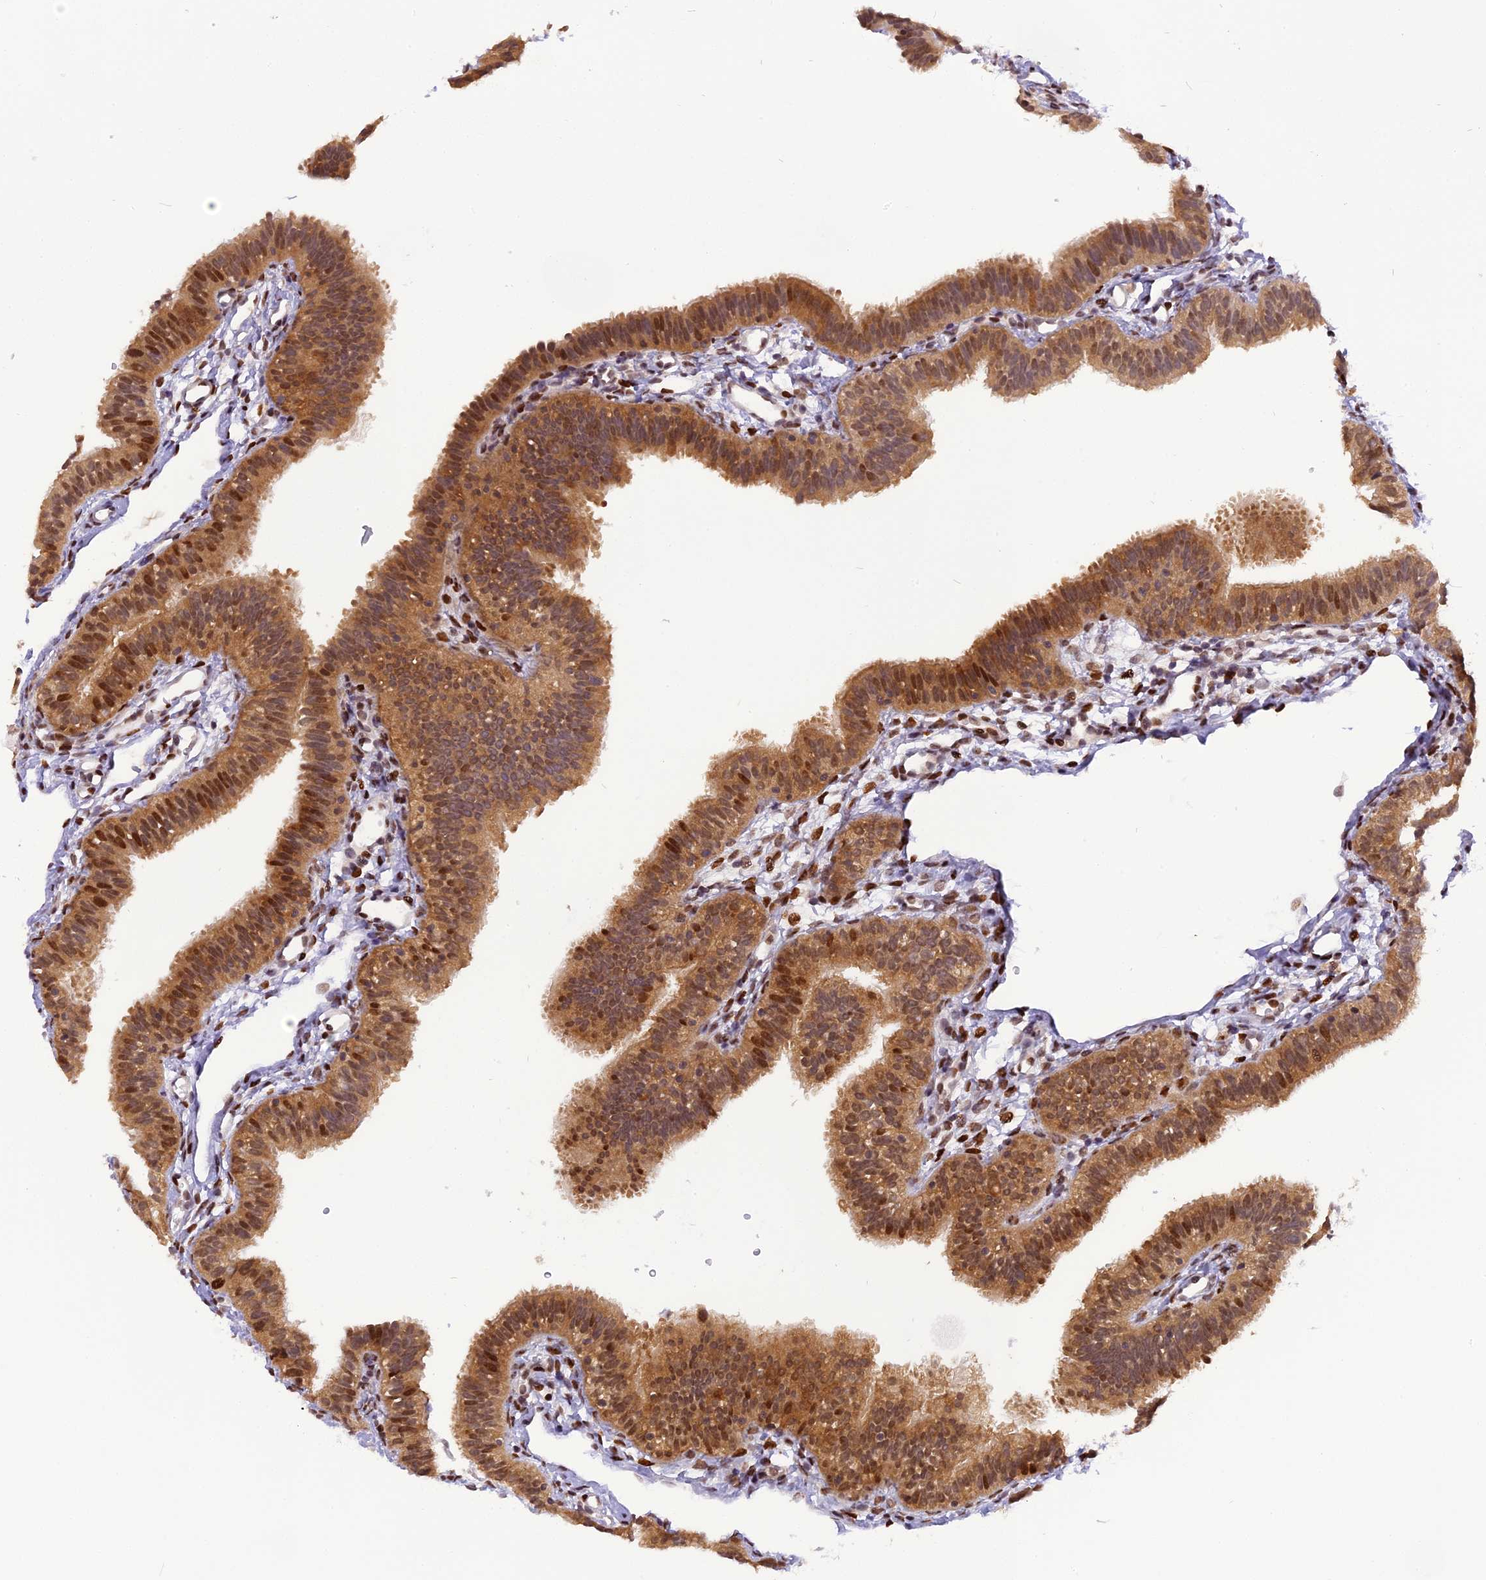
{"staining": {"intensity": "moderate", "quantity": ">75%", "location": "cytoplasmic/membranous,nuclear"}, "tissue": "fallopian tube", "cell_type": "Glandular cells", "image_type": "normal", "snomed": [{"axis": "morphology", "description": "Normal tissue, NOS"}, {"axis": "topography", "description": "Fallopian tube"}], "caption": "Fallopian tube stained with DAB (3,3'-diaminobenzidine) immunohistochemistry (IHC) exhibits medium levels of moderate cytoplasmic/membranous,nuclear expression in about >75% of glandular cells.", "gene": "RABGGTA", "patient": {"sex": "female", "age": 35}}